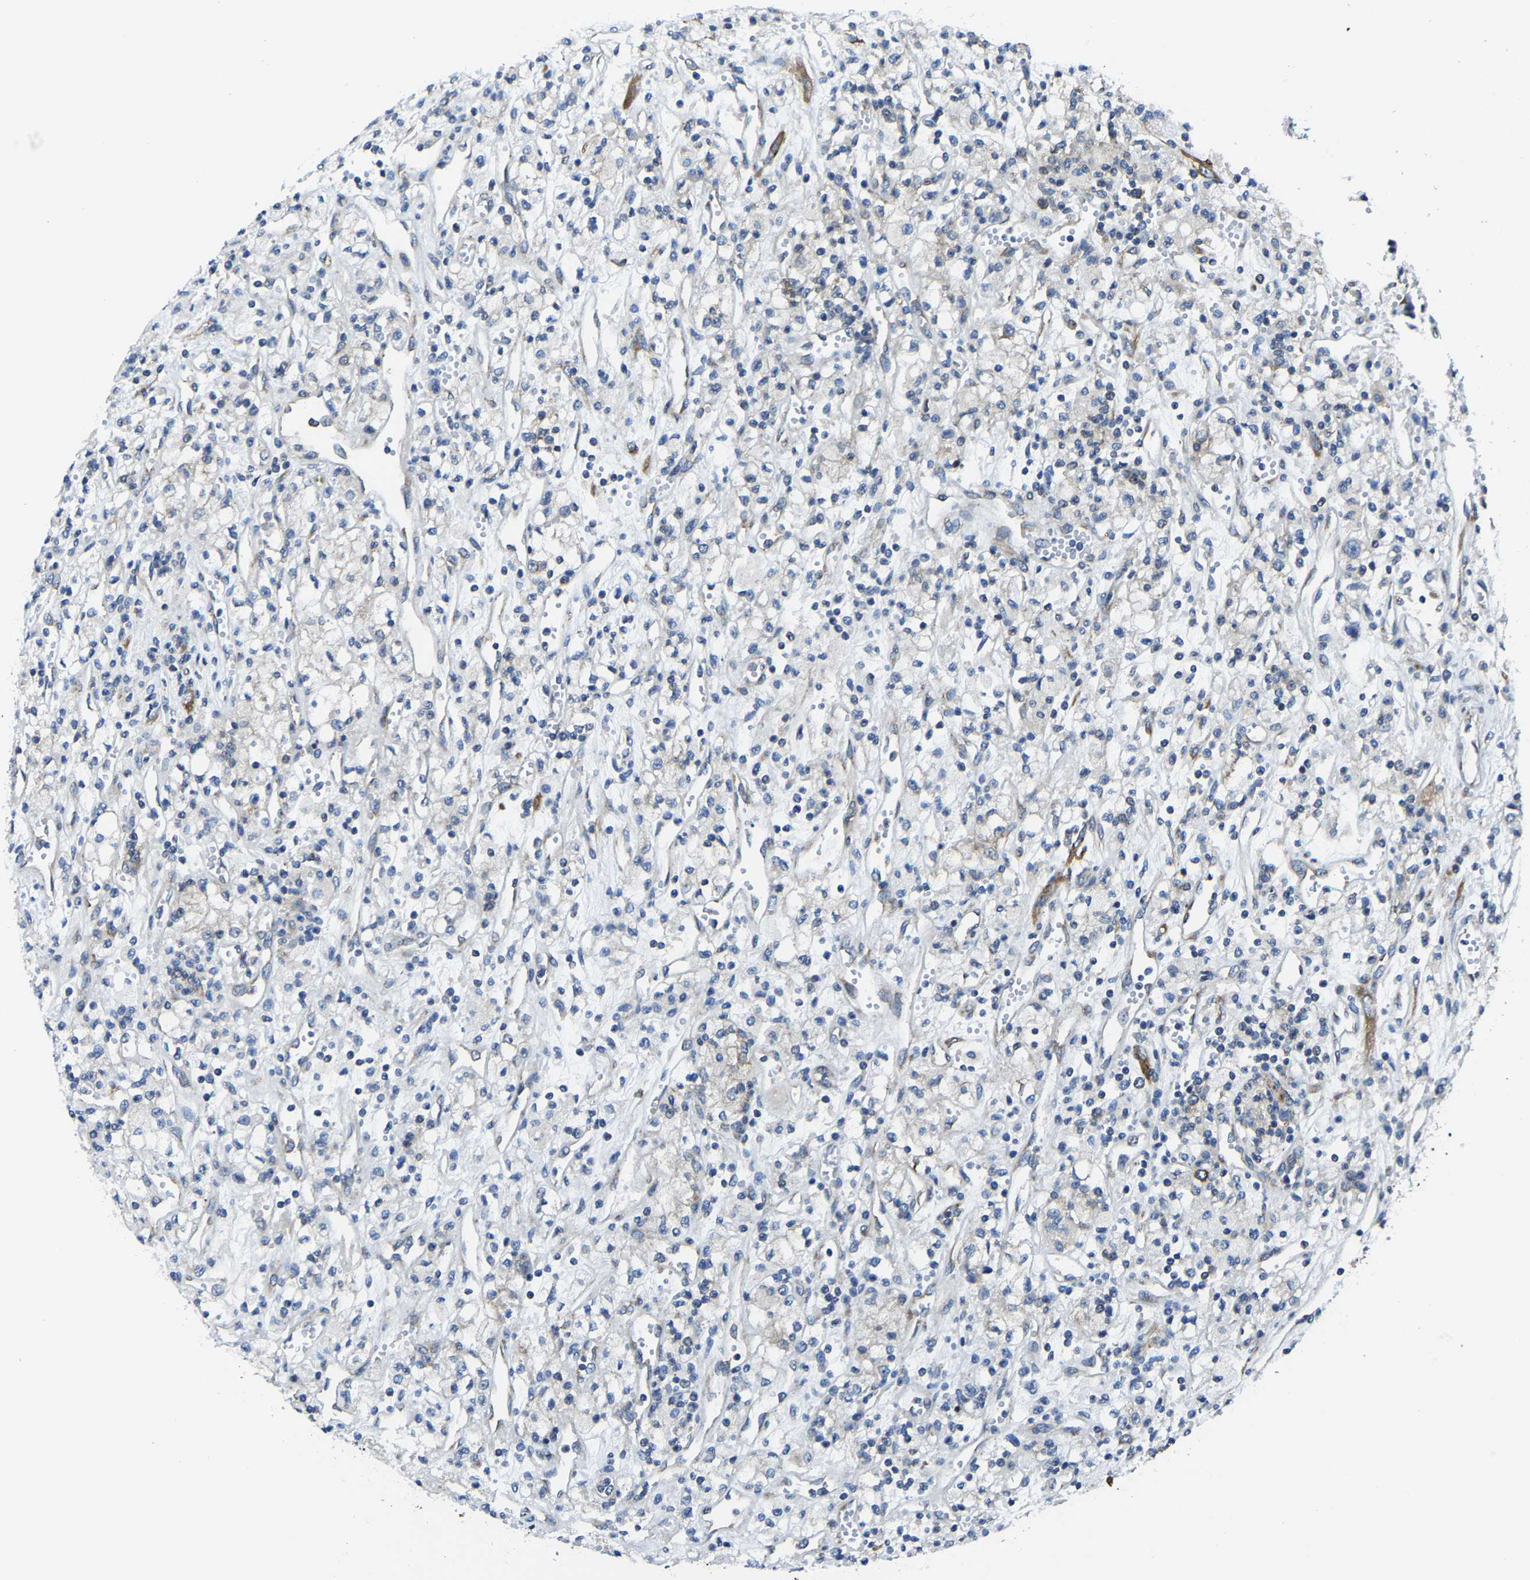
{"staining": {"intensity": "negative", "quantity": "none", "location": "none"}, "tissue": "renal cancer", "cell_type": "Tumor cells", "image_type": "cancer", "snomed": [{"axis": "morphology", "description": "Adenocarcinoma, NOS"}, {"axis": "topography", "description": "Kidney"}], "caption": "Protein analysis of renal cancer demonstrates no significant positivity in tumor cells.", "gene": "G3BP2", "patient": {"sex": "male", "age": 59}}